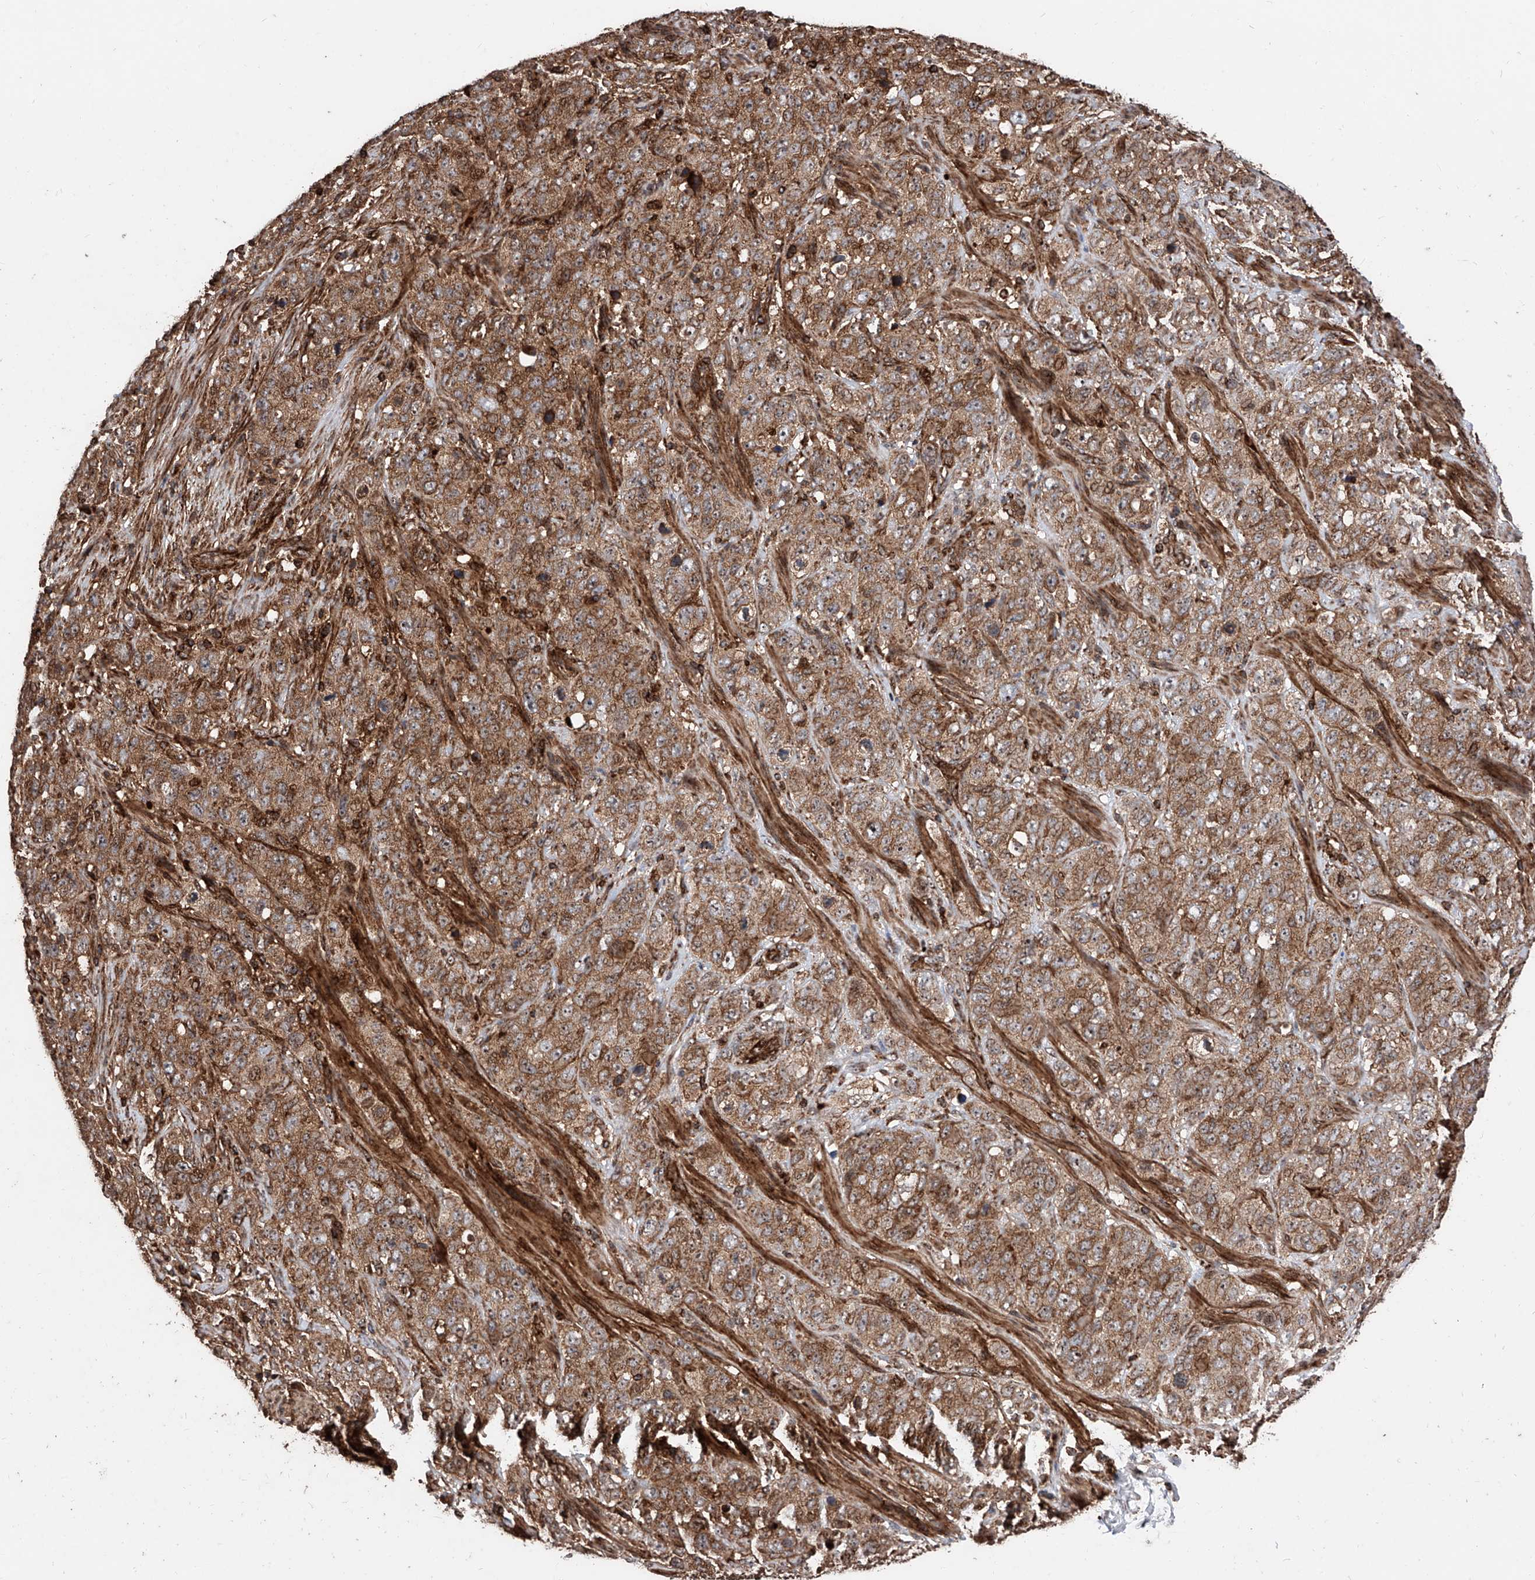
{"staining": {"intensity": "moderate", "quantity": ">75%", "location": "cytoplasmic/membranous"}, "tissue": "stomach cancer", "cell_type": "Tumor cells", "image_type": "cancer", "snomed": [{"axis": "morphology", "description": "Adenocarcinoma, NOS"}, {"axis": "topography", "description": "Stomach"}], "caption": "Protein staining displays moderate cytoplasmic/membranous positivity in about >75% of tumor cells in stomach cancer. (Stains: DAB in brown, nuclei in blue, Microscopy: brightfield microscopy at high magnification).", "gene": "PISD", "patient": {"sex": "male", "age": 48}}